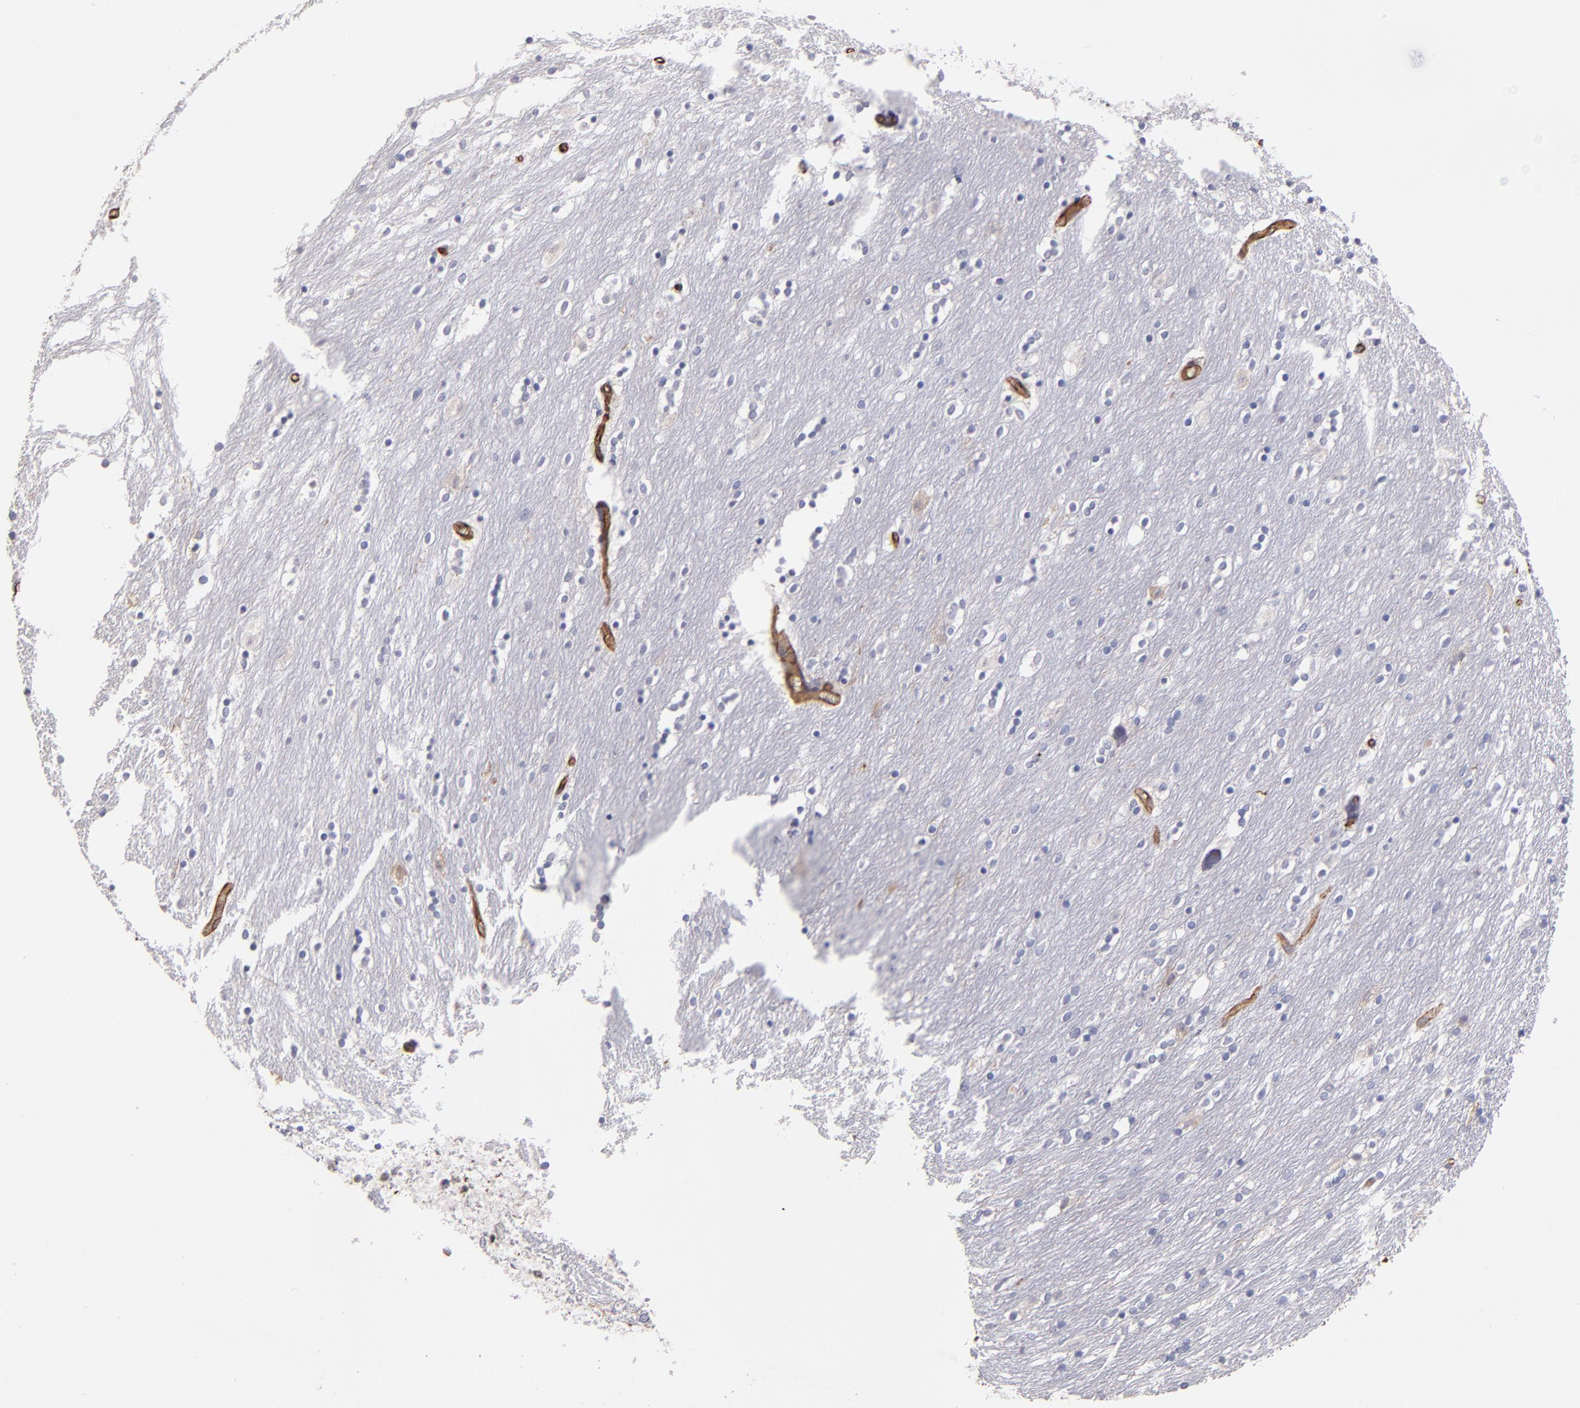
{"staining": {"intensity": "negative", "quantity": "none", "location": "none"}, "tissue": "caudate", "cell_type": "Glial cells", "image_type": "normal", "snomed": [{"axis": "morphology", "description": "Normal tissue, NOS"}, {"axis": "topography", "description": "Lateral ventricle wall"}], "caption": "IHC image of unremarkable human caudate stained for a protein (brown), which reveals no positivity in glial cells.", "gene": "ABCC1", "patient": {"sex": "female", "age": 54}}